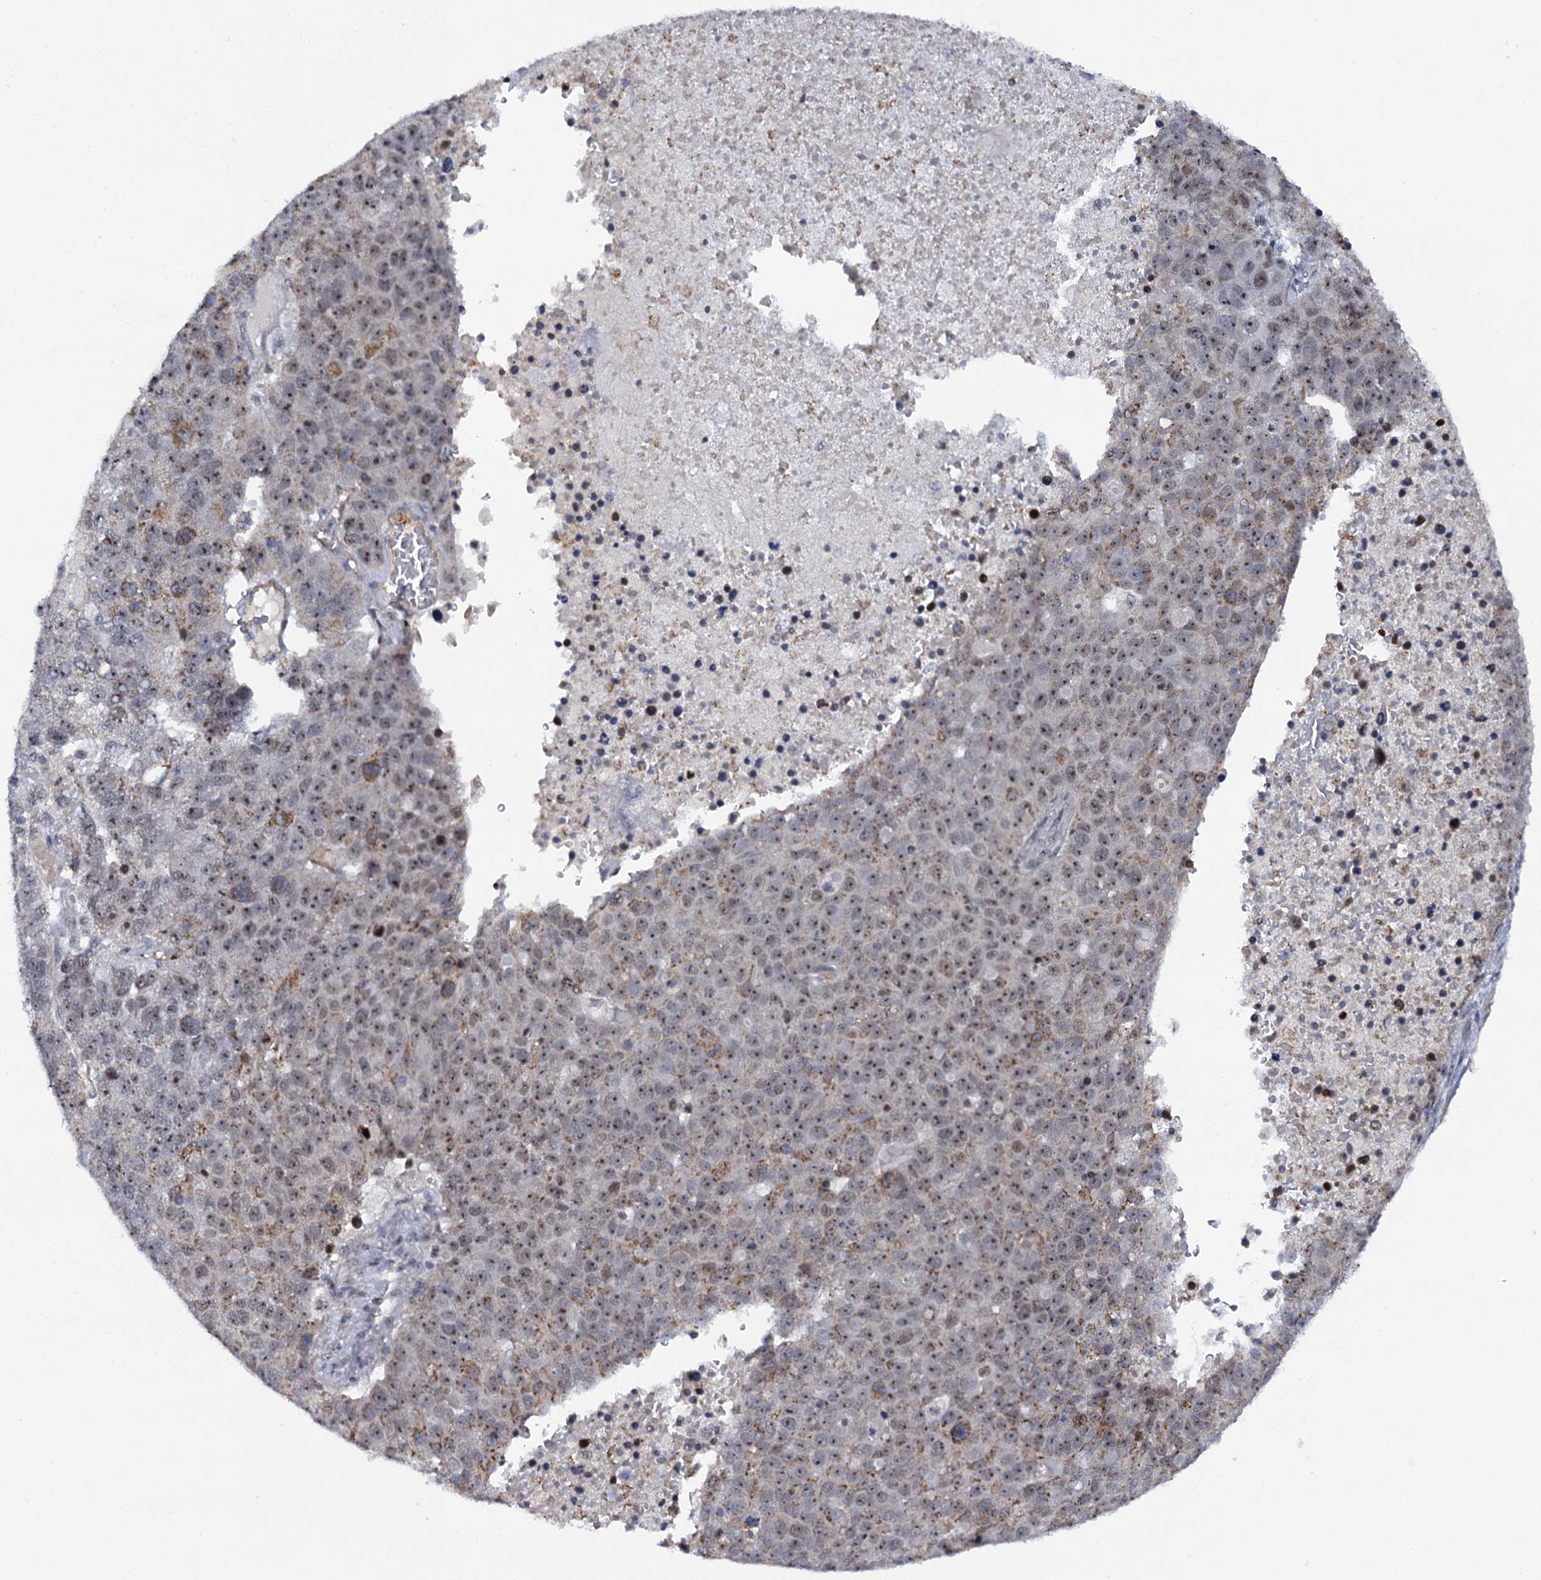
{"staining": {"intensity": "weak", "quantity": "25%-75%", "location": "cytoplasmic/membranous,nuclear"}, "tissue": "pancreatic cancer", "cell_type": "Tumor cells", "image_type": "cancer", "snomed": [{"axis": "morphology", "description": "Adenocarcinoma, NOS"}, {"axis": "topography", "description": "Pancreas"}], "caption": "High-power microscopy captured an immunohistochemistry micrograph of pancreatic cancer, revealing weak cytoplasmic/membranous and nuclear expression in about 25%-75% of tumor cells.", "gene": "BUD13", "patient": {"sex": "female", "age": 61}}